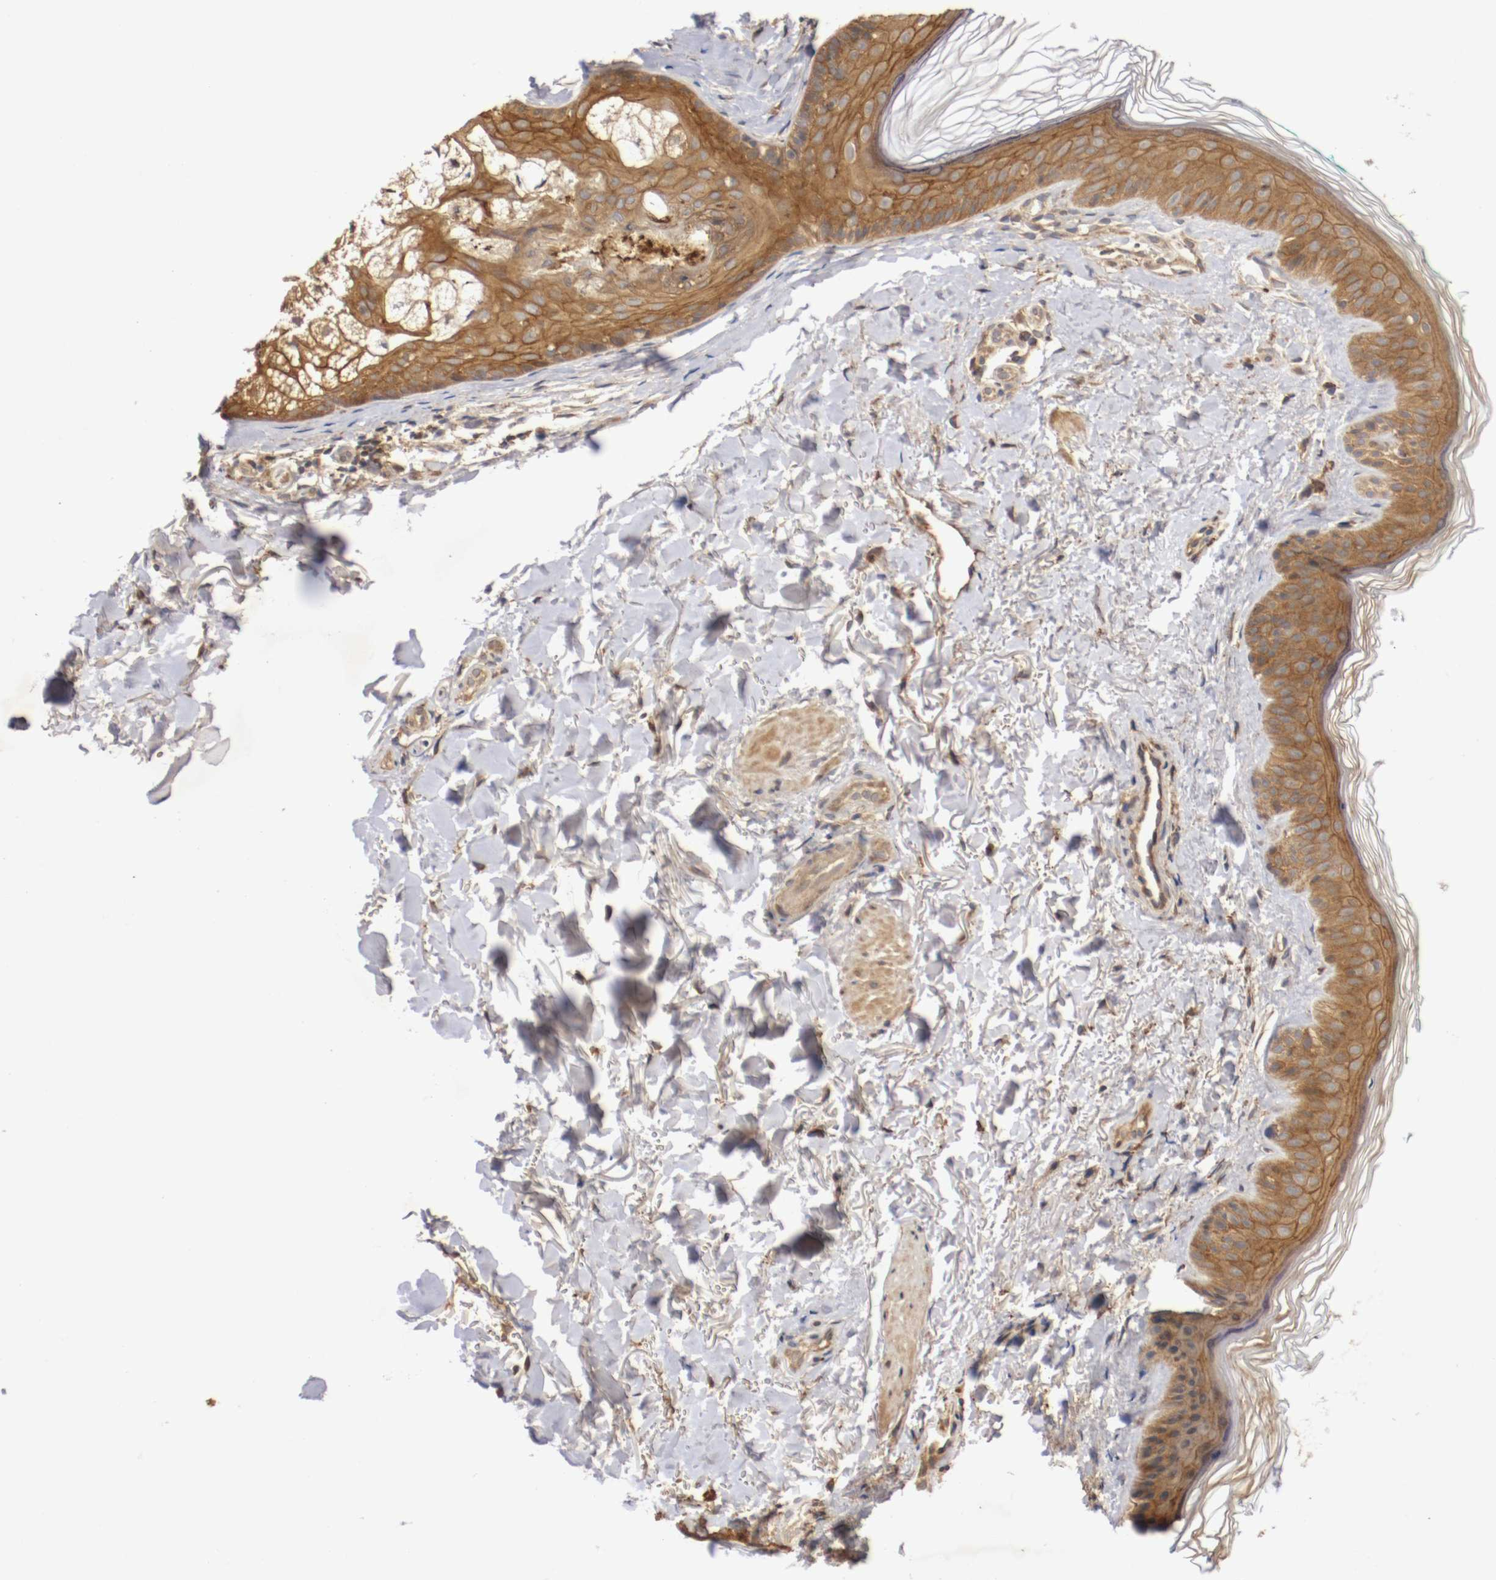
{"staining": {"intensity": "moderate", "quantity": ">75%", "location": "cytoplasmic/membranous"}, "tissue": "skin", "cell_type": "Fibroblasts", "image_type": "normal", "snomed": [{"axis": "morphology", "description": "Normal tissue, NOS"}, {"axis": "topography", "description": "Skin"}], "caption": "The photomicrograph shows a brown stain indicating the presence of a protein in the cytoplasmic/membranous of fibroblasts in skin. Immunohistochemistry (ihc) stains the protein in brown and the nuclei are stained blue.", "gene": "VEZT", "patient": {"sex": "male", "age": 71}}